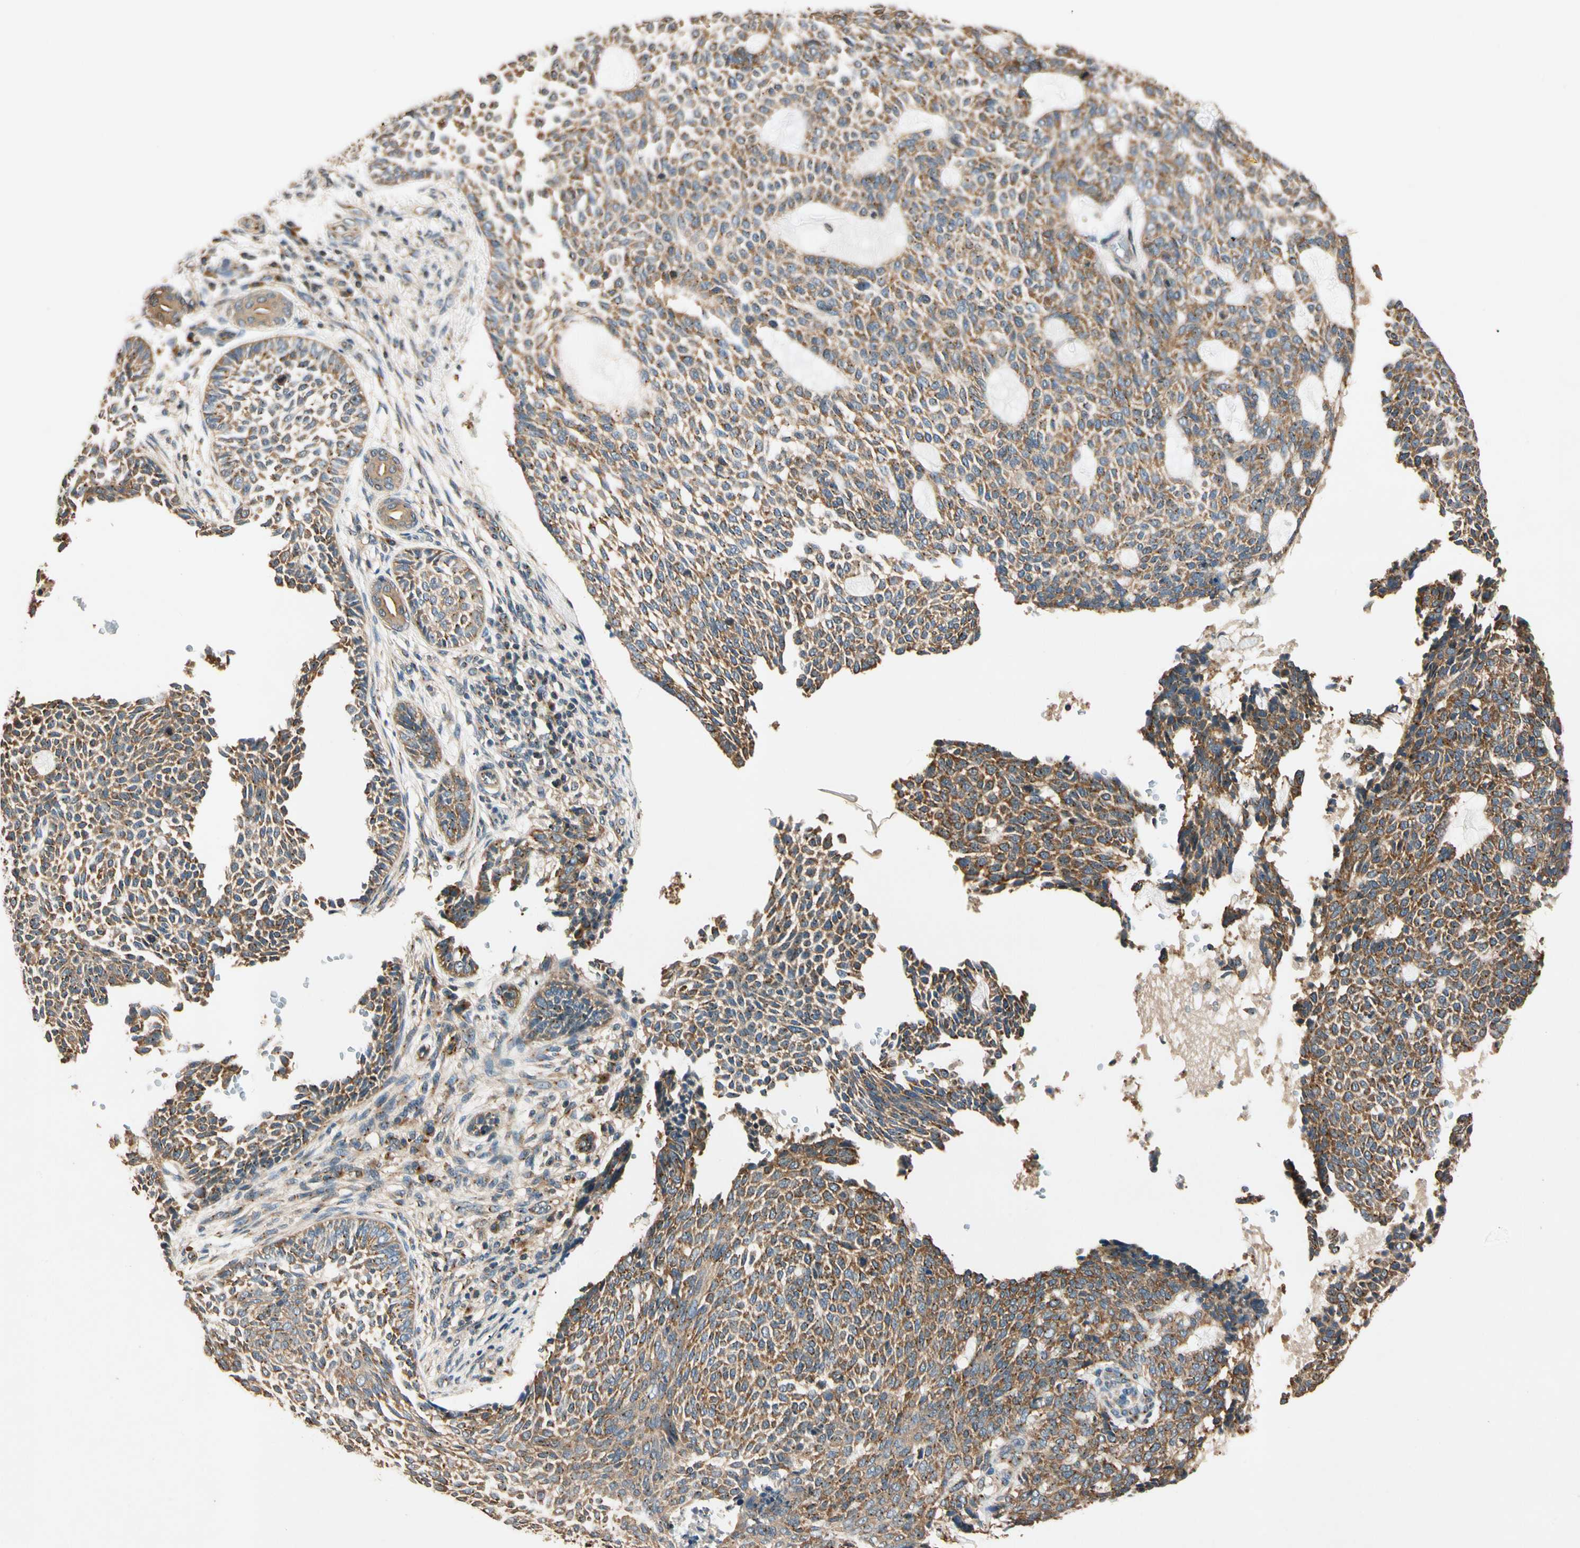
{"staining": {"intensity": "moderate", "quantity": ">75%", "location": "cytoplasmic/membranous"}, "tissue": "skin cancer", "cell_type": "Tumor cells", "image_type": "cancer", "snomed": [{"axis": "morphology", "description": "Basal cell carcinoma"}, {"axis": "topography", "description": "Skin"}], "caption": "Immunohistochemical staining of basal cell carcinoma (skin) reveals medium levels of moderate cytoplasmic/membranous staining in about >75% of tumor cells.", "gene": "AKAP9", "patient": {"sex": "male", "age": 87}}